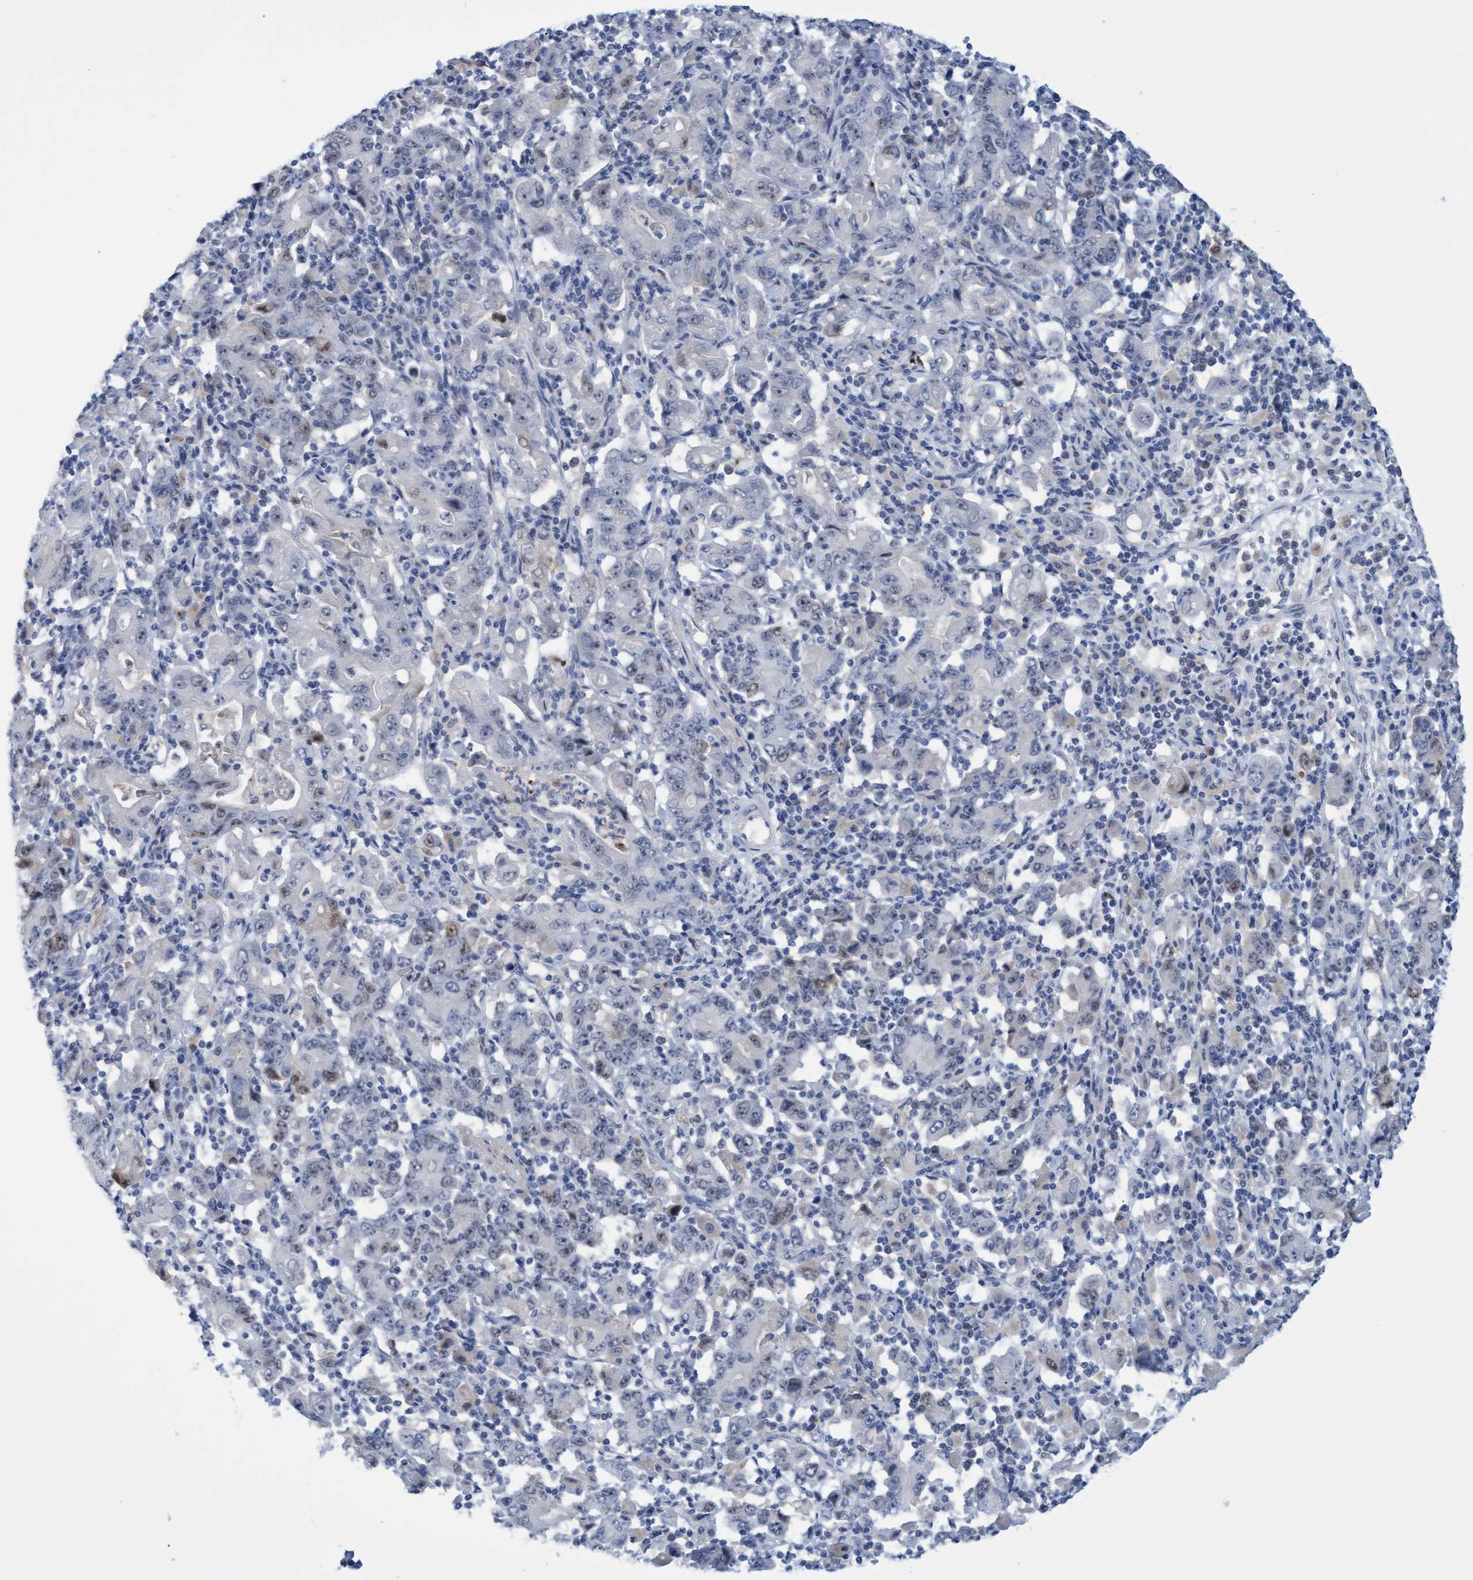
{"staining": {"intensity": "weak", "quantity": "<25%", "location": "nuclear"}, "tissue": "stomach cancer", "cell_type": "Tumor cells", "image_type": "cancer", "snomed": [{"axis": "morphology", "description": "Adenocarcinoma, NOS"}, {"axis": "topography", "description": "Stomach, upper"}], "caption": "The histopathology image demonstrates no staining of tumor cells in adenocarcinoma (stomach). (DAB immunohistochemistry (IHC), high magnification).", "gene": "PINX1", "patient": {"sex": "male", "age": 69}}